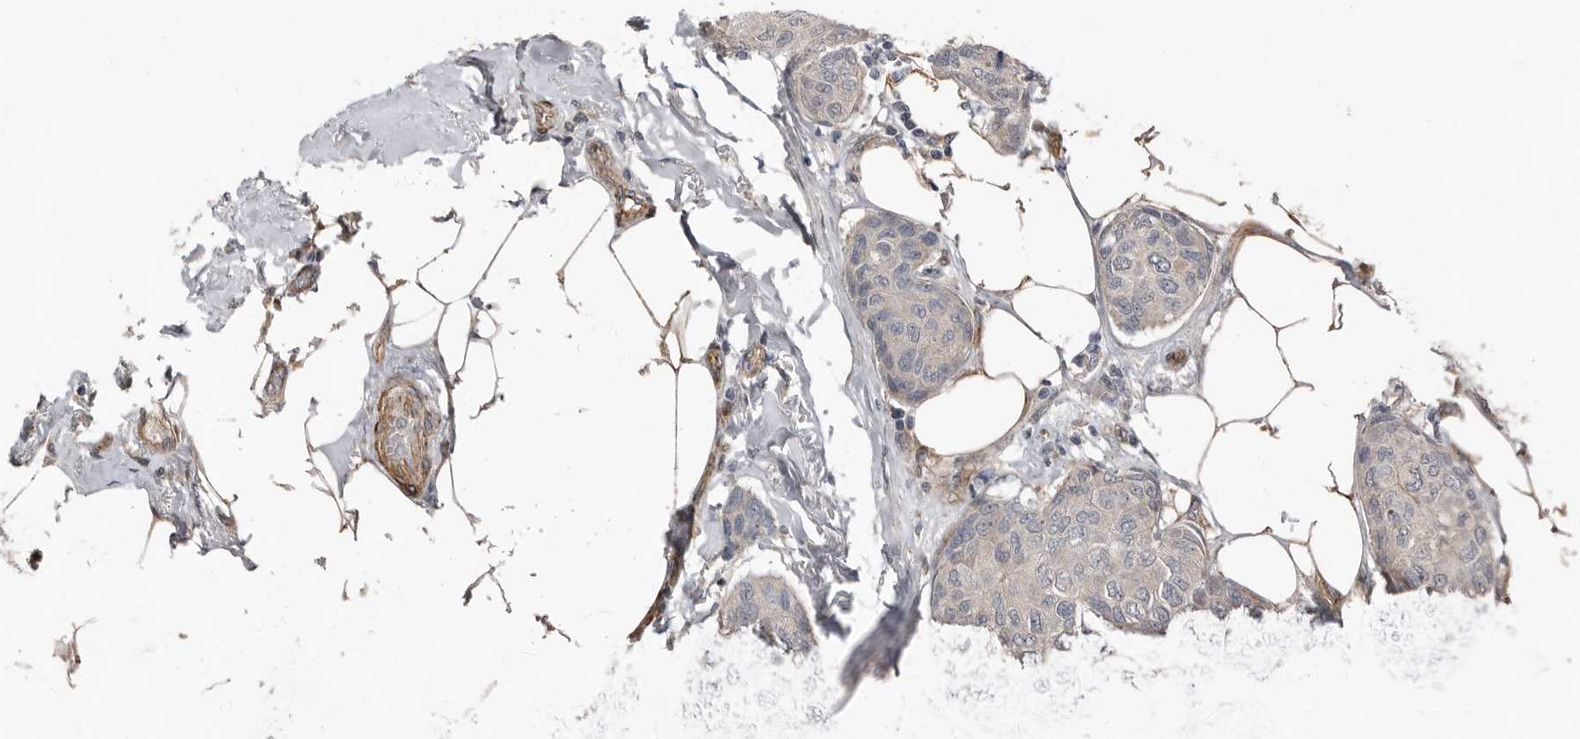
{"staining": {"intensity": "negative", "quantity": "none", "location": "none"}, "tissue": "breast cancer", "cell_type": "Tumor cells", "image_type": "cancer", "snomed": [{"axis": "morphology", "description": "Duct carcinoma"}, {"axis": "topography", "description": "Breast"}], "caption": "Immunohistochemical staining of human intraductal carcinoma (breast) exhibits no significant positivity in tumor cells.", "gene": "RANBP17", "patient": {"sex": "female", "age": 80}}